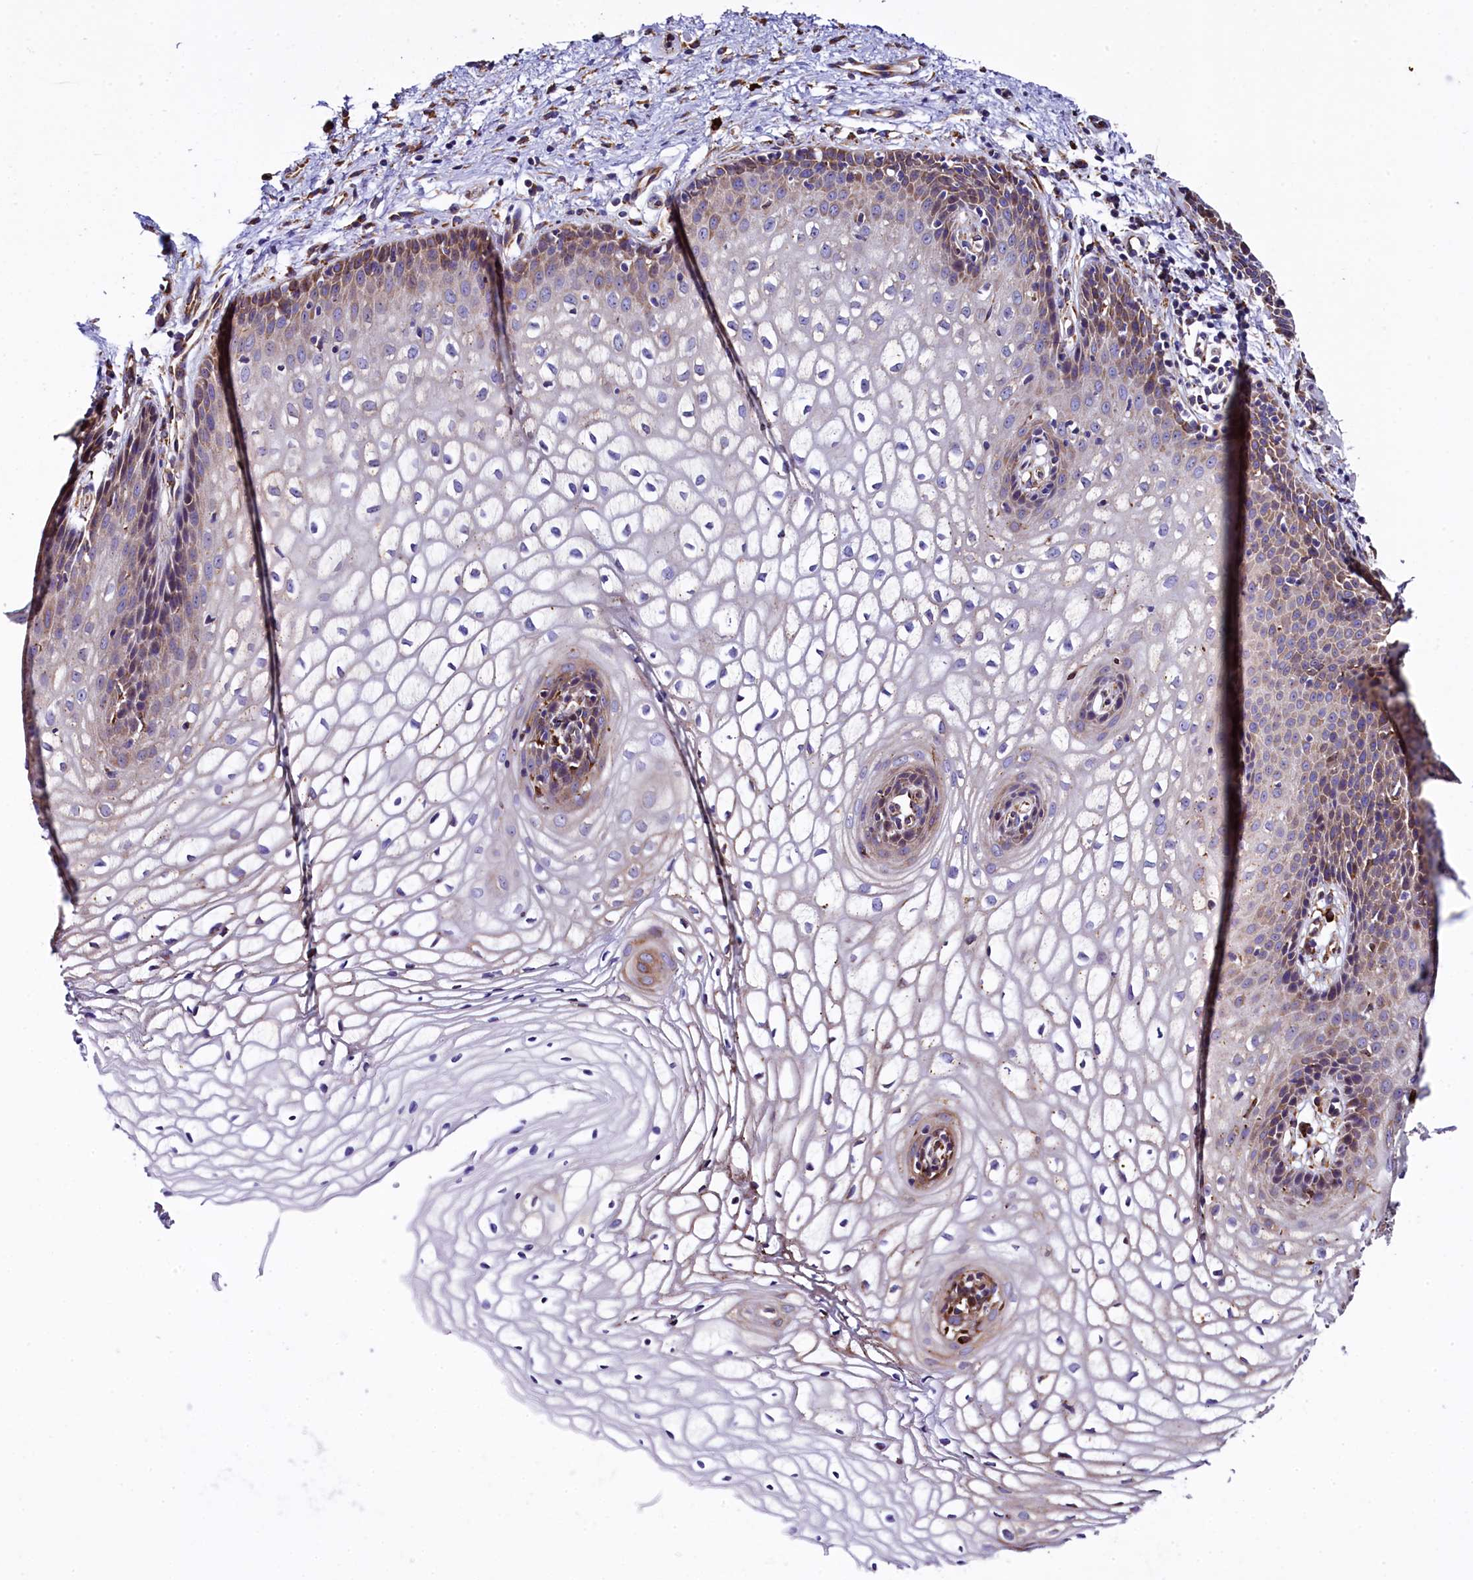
{"staining": {"intensity": "moderate", "quantity": "25%-75%", "location": "cytoplasmic/membranous"}, "tissue": "vagina", "cell_type": "Squamous epithelial cells", "image_type": "normal", "snomed": [{"axis": "morphology", "description": "Normal tissue, NOS"}, {"axis": "topography", "description": "Vagina"}], "caption": "Moderate cytoplasmic/membranous positivity for a protein is identified in about 25%-75% of squamous epithelial cells of normal vagina using immunohistochemistry (IHC).", "gene": "CAPS2", "patient": {"sex": "female", "age": 34}}